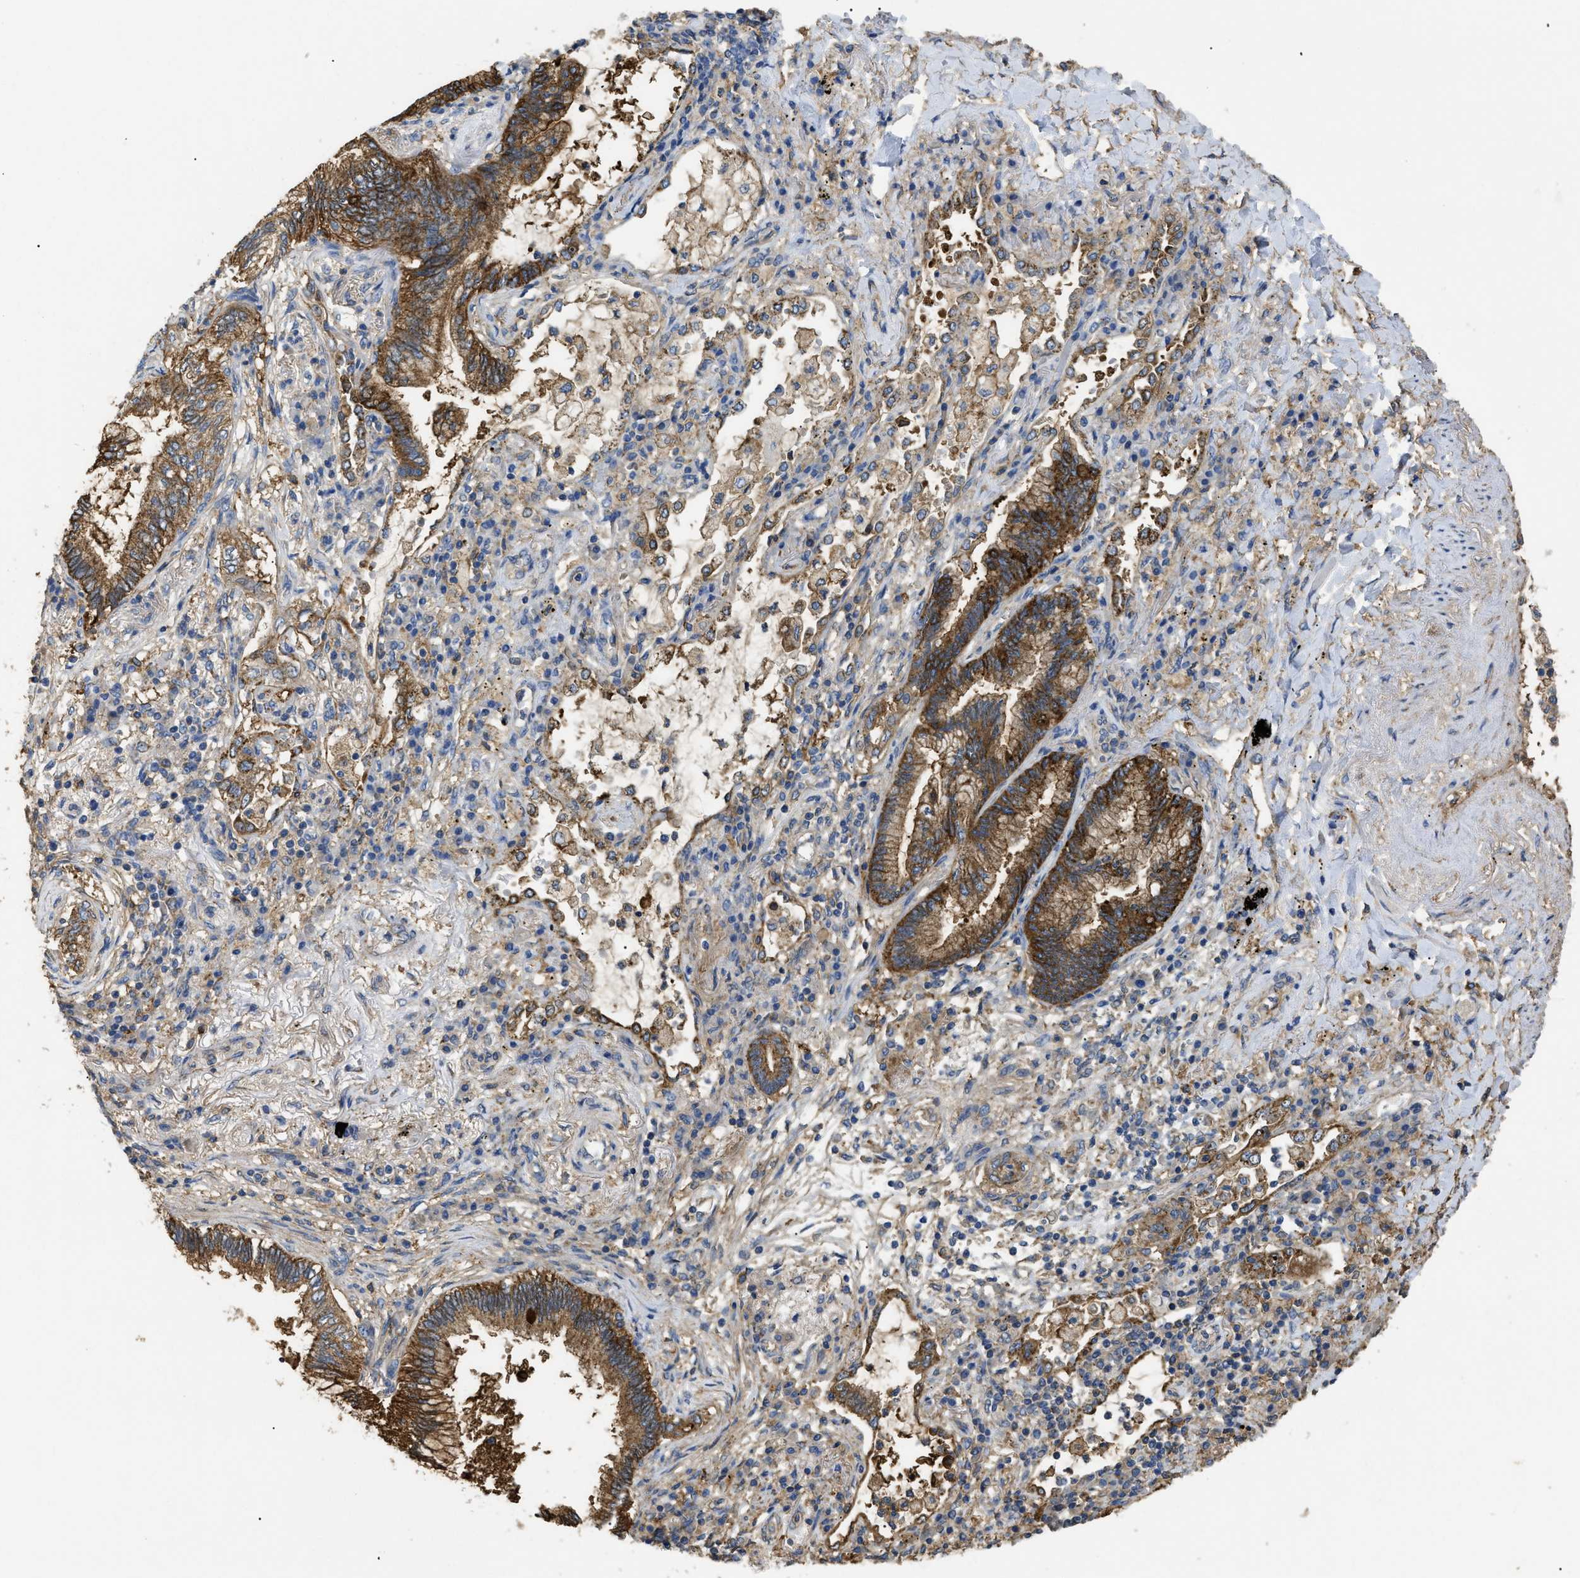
{"staining": {"intensity": "moderate", "quantity": ">75%", "location": "cytoplasmic/membranous"}, "tissue": "lung cancer", "cell_type": "Tumor cells", "image_type": "cancer", "snomed": [{"axis": "morphology", "description": "Normal tissue, NOS"}, {"axis": "morphology", "description": "Adenocarcinoma, NOS"}, {"axis": "topography", "description": "Bronchus"}, {"axis": "topography", "description": "Lung"}], "caption": "Lung cancer was stained to show a protein in brown. There is medium levels of moderate cytoplasmic/membranous positivity in about >75% of tumor cells.", "gene": "ANXA4", "patient": {"sex": "female", "age": 70}}